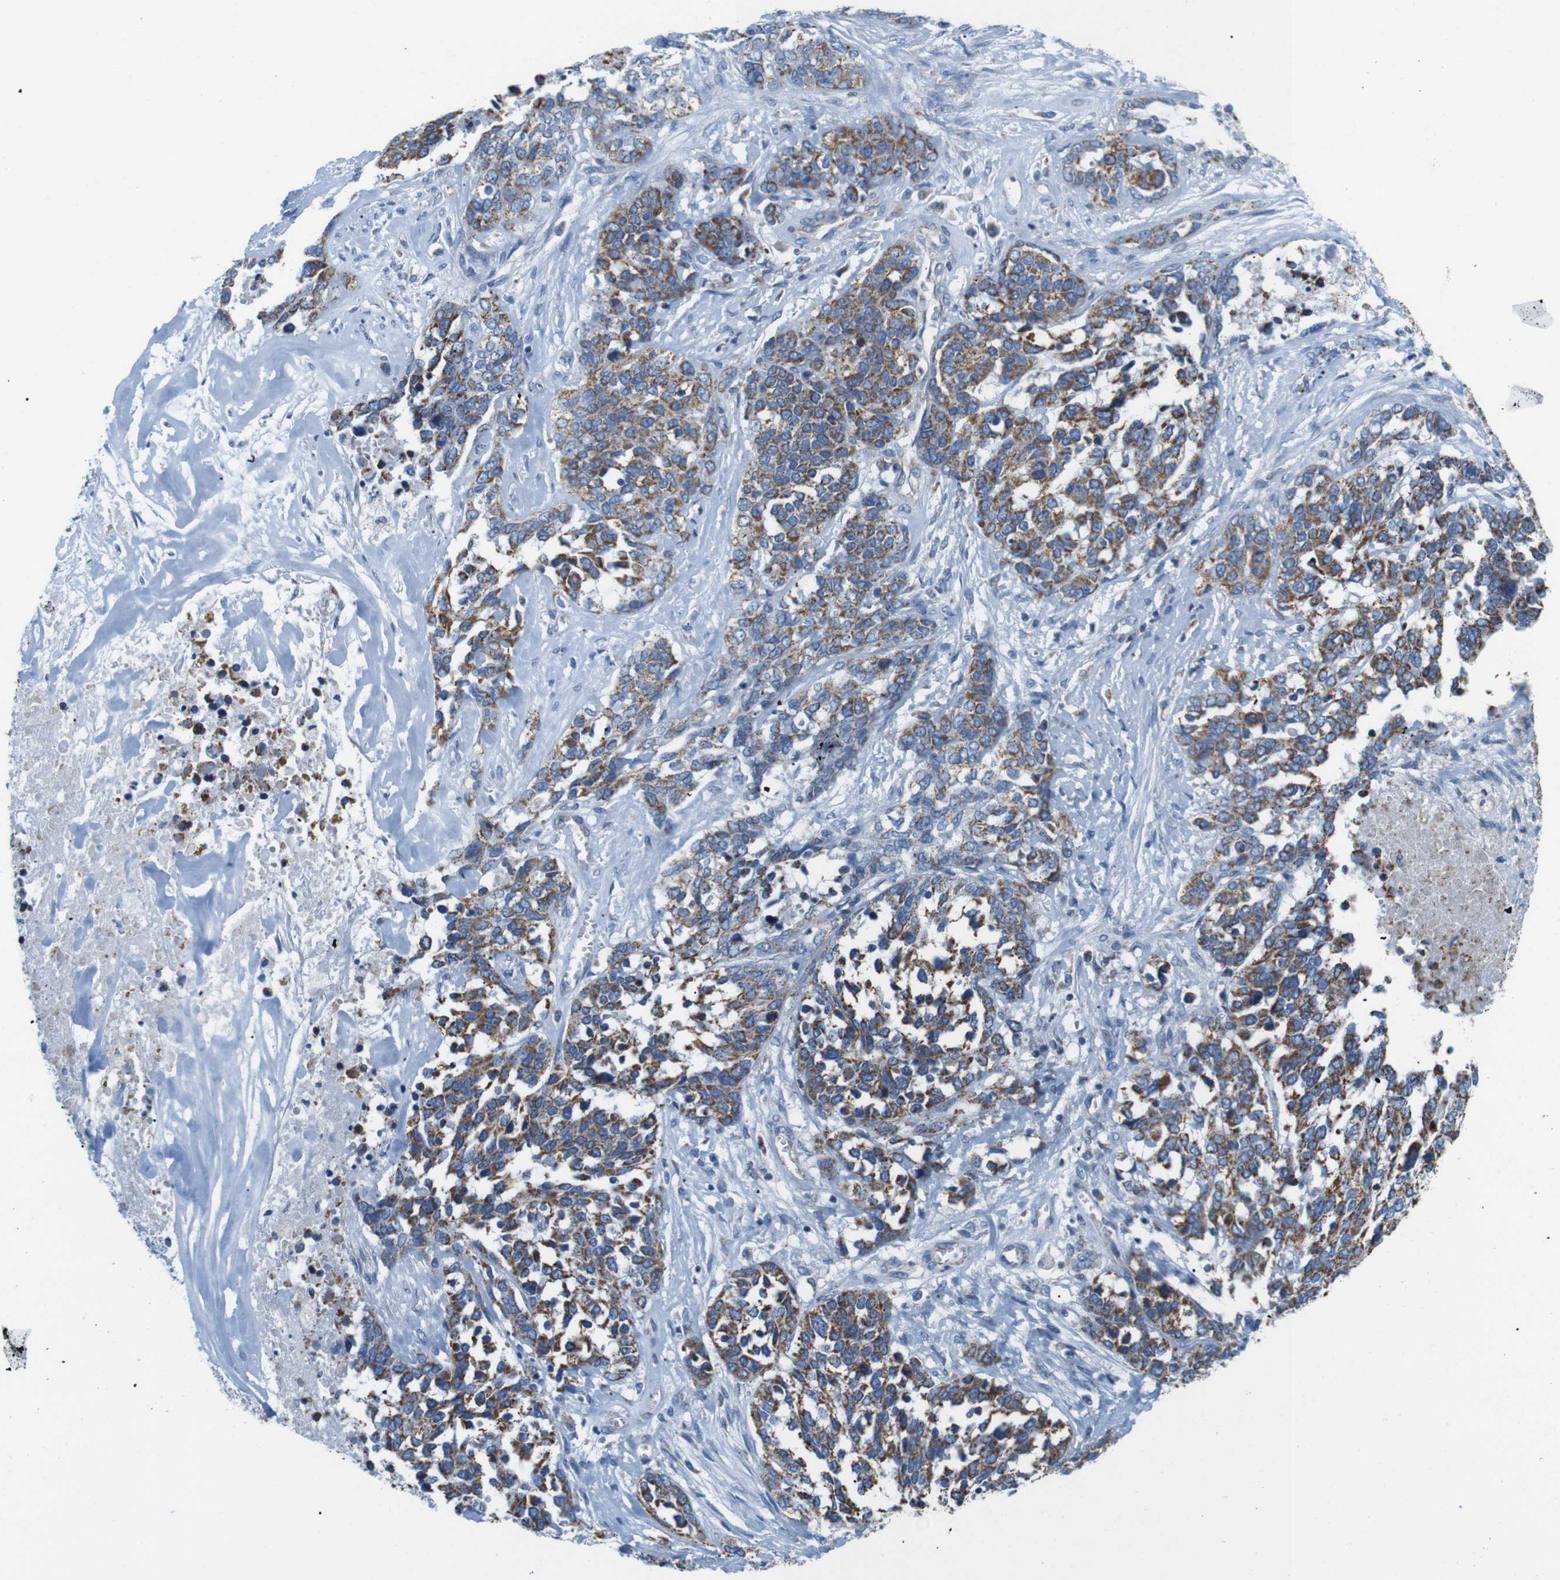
{"staining": {"intensity": "moderate", "quantity": ">75%", "location": "cytoplasmic/membranous"}, "tissue": "ovarian cancer", "cell_type": "Tumor cells", "image_type": "cancer", "snomed": [{"axis": "morphology", "description": "Cystadenocarcinoma, serous, NOS"}, {"axis": "topography", "description": "Ovary"}], "caption": "Protein staining exhibits moderate cytoplasmic/membranous staining in about >75% of tumor cells in ovarian cancer.", "gene": "F2RL1", "patient": {"sex": "female", "age": 44}}